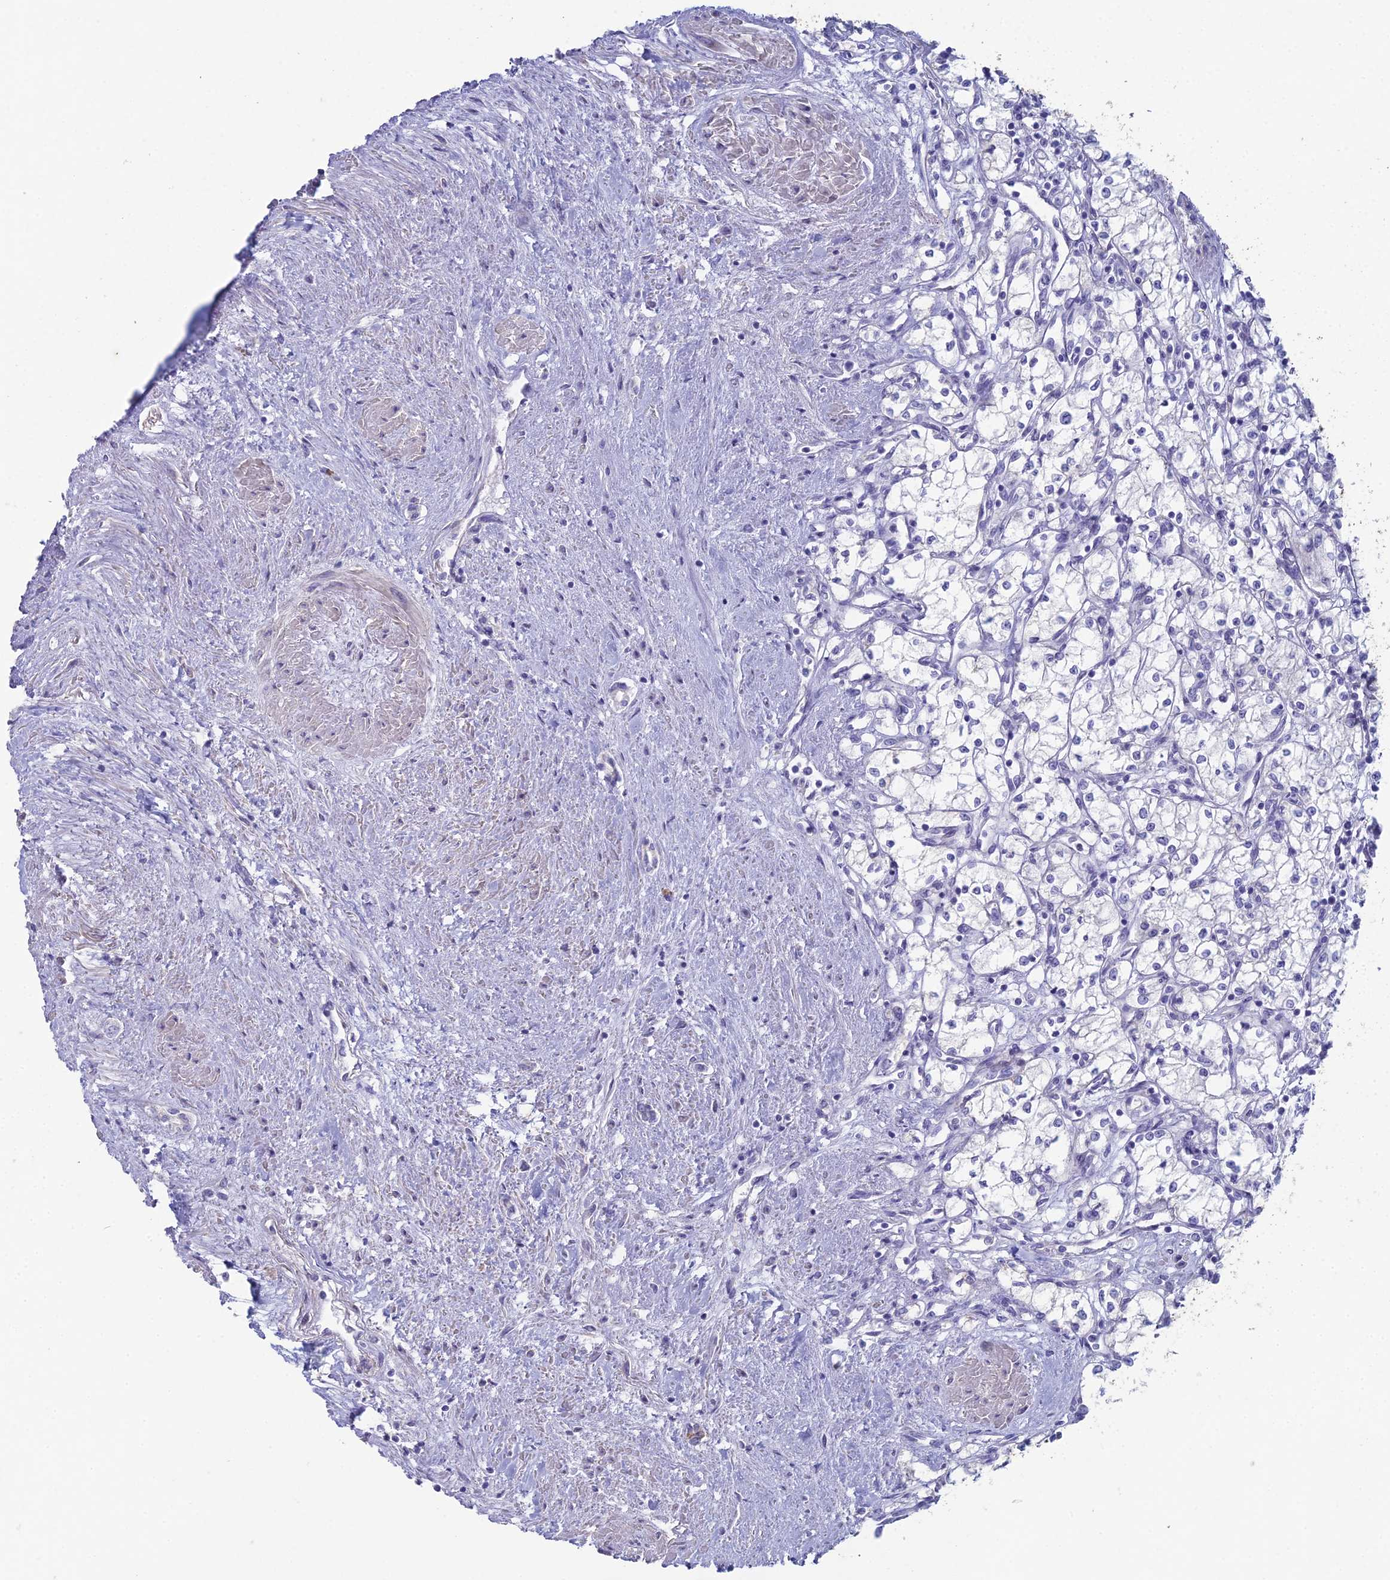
{"staining": {"intensity": "negative", "quantity": "none", "location": "none"}, "tissue": "renal cancer", "cell_type": "Tumor cells", "image_type": "cancer", "snomed": [{"axis": "morphology", "description": "Adenocarcinoma, NOS"}, {"axis": "topography", "description": "Kidney"}], "caption": "DAB immunohistochemical staining of renal cancer exhibits no significant positivity in tumor cells.", "gene": "NCAM1", "patient": {"sex": "male", "age": 59}}